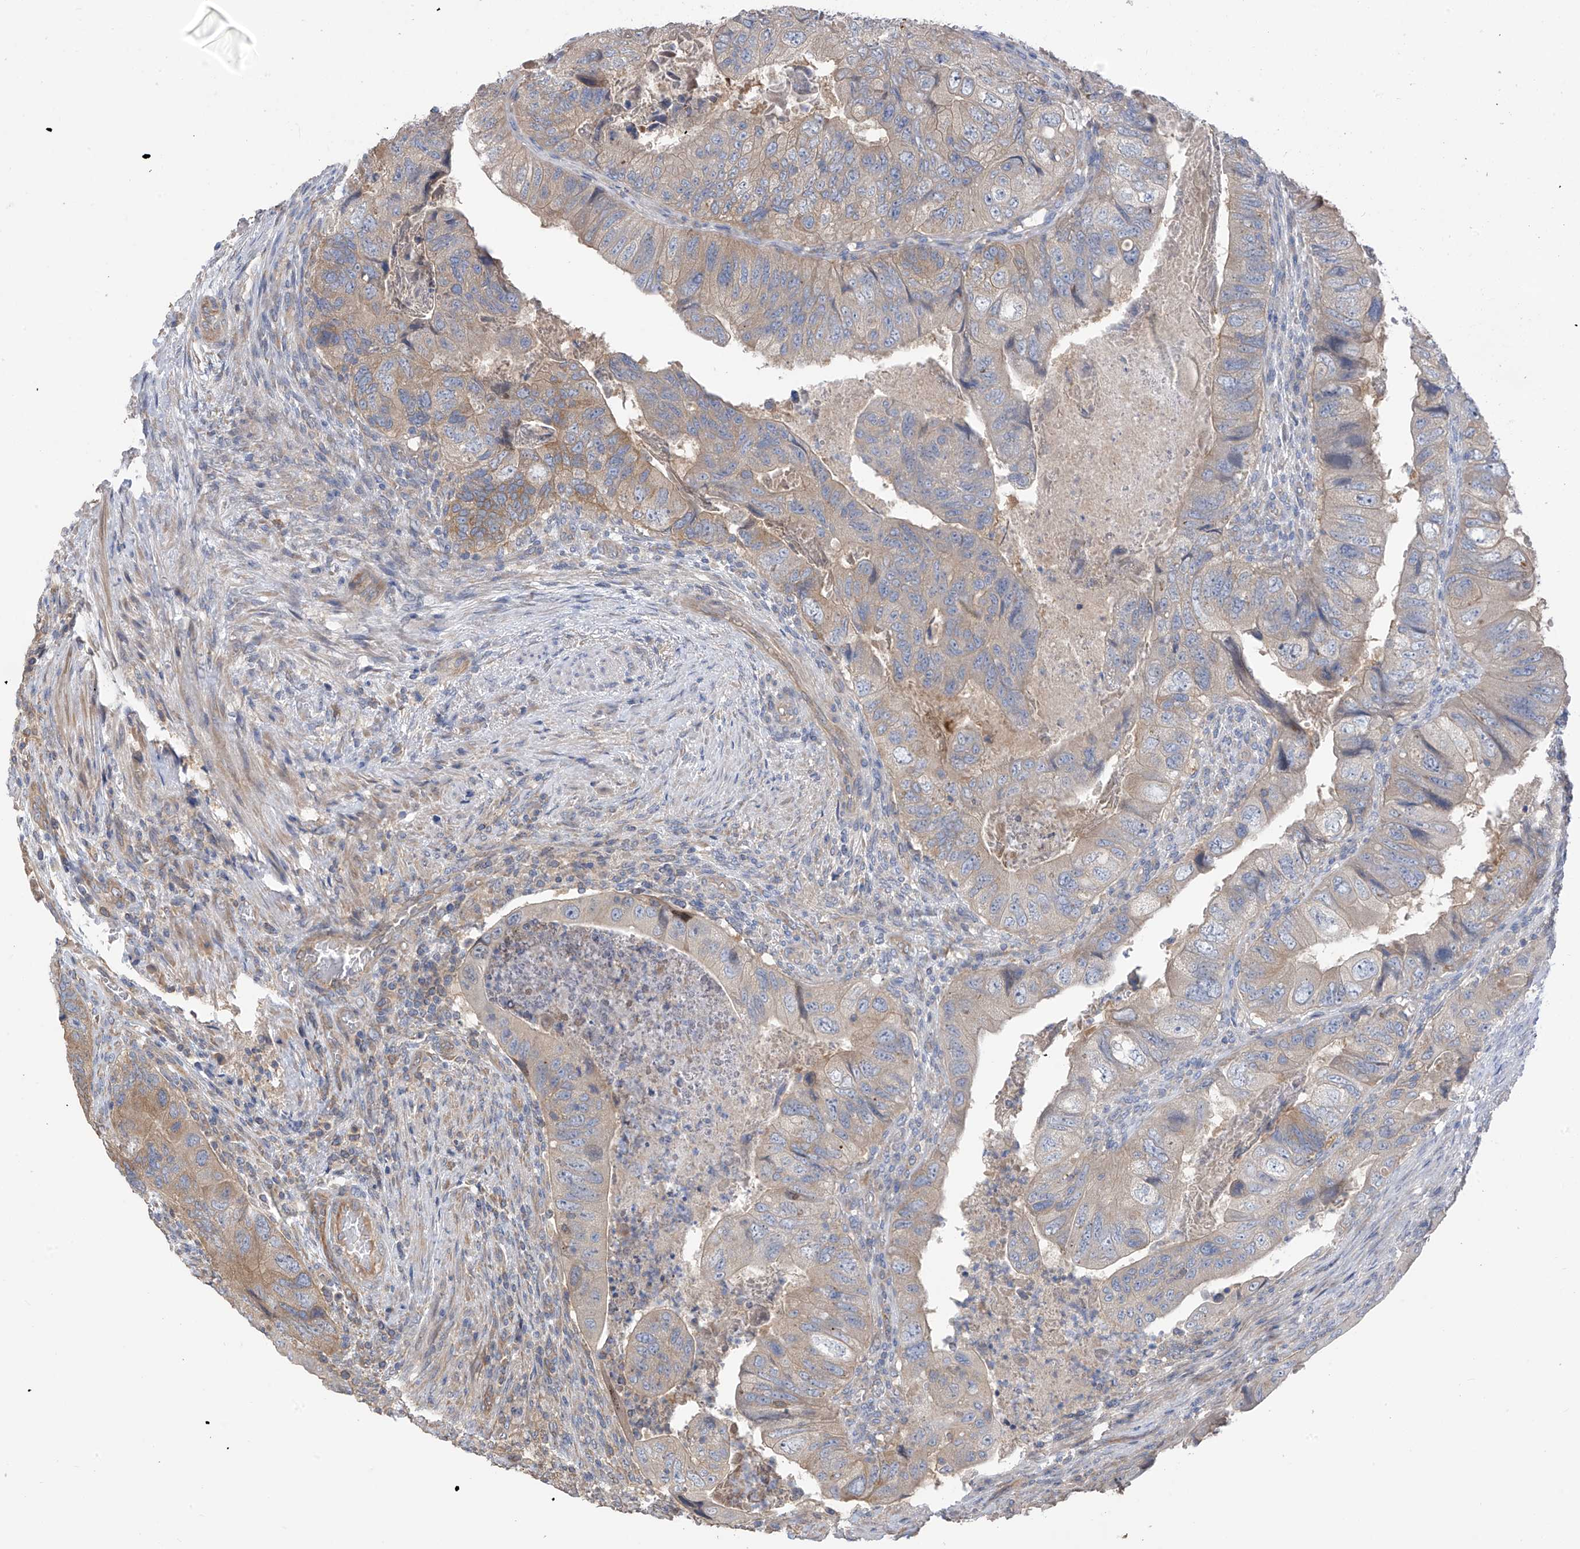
{"staining": {"intensity": "weak", "quantity": "25%-75%", "location": "cytoplasmic/membranous"}, "tissue": "colorectal cancer", "cell_type": "Tumor cells", "image_type": "cancer", "snomed": [{"axis": "morphology", "description": "Adenocarcinoma, NOS"}, {"axis": "topography", "description": "Rectum"}], "caption": "Weak cytoplasmic/membranous positivity for a protein is present in about 25%-75% of tumor cells of adenocarcinoma (colorectal) using IHC.", "gene": "PHACTR4", "patient": {"sex": "male", "age": 63}}